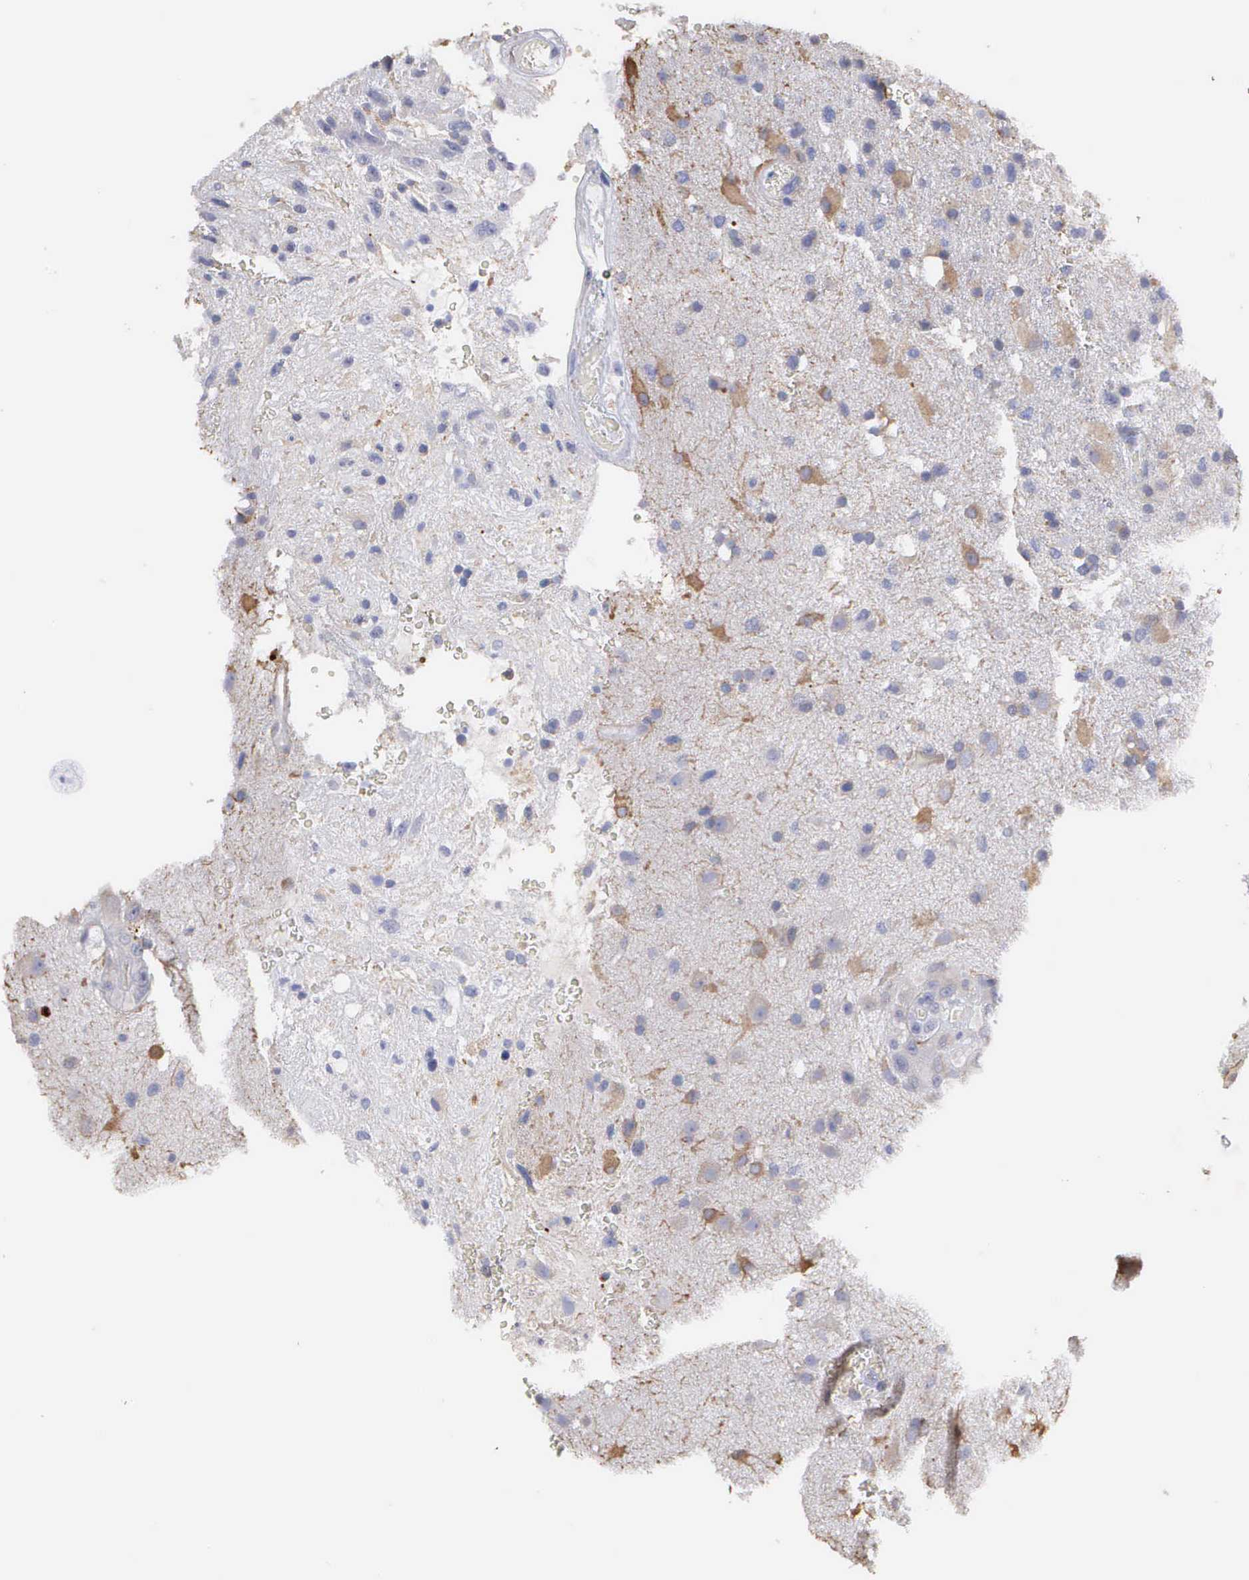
{"staining": {"intensity": "weak", "quantity": "25%-75%", "location": "cytoplasmic/membranous"}, "tissue": "glioma", "cell_type": "Tumor cells", "image_type": "cancer", "snomed": [{"axis": "morphology", "description": "Glioma, malignant, High grade"}, {"axis": "topography", "description": "Brain"}], "caption": "Protein analysis of glioma tissue reveals weak cytoplasmic/membranous positivity in approximately 25%-75% of tumor cells.", "gene": "LIN52", "patient": {"sex": "male", "age": 48}}